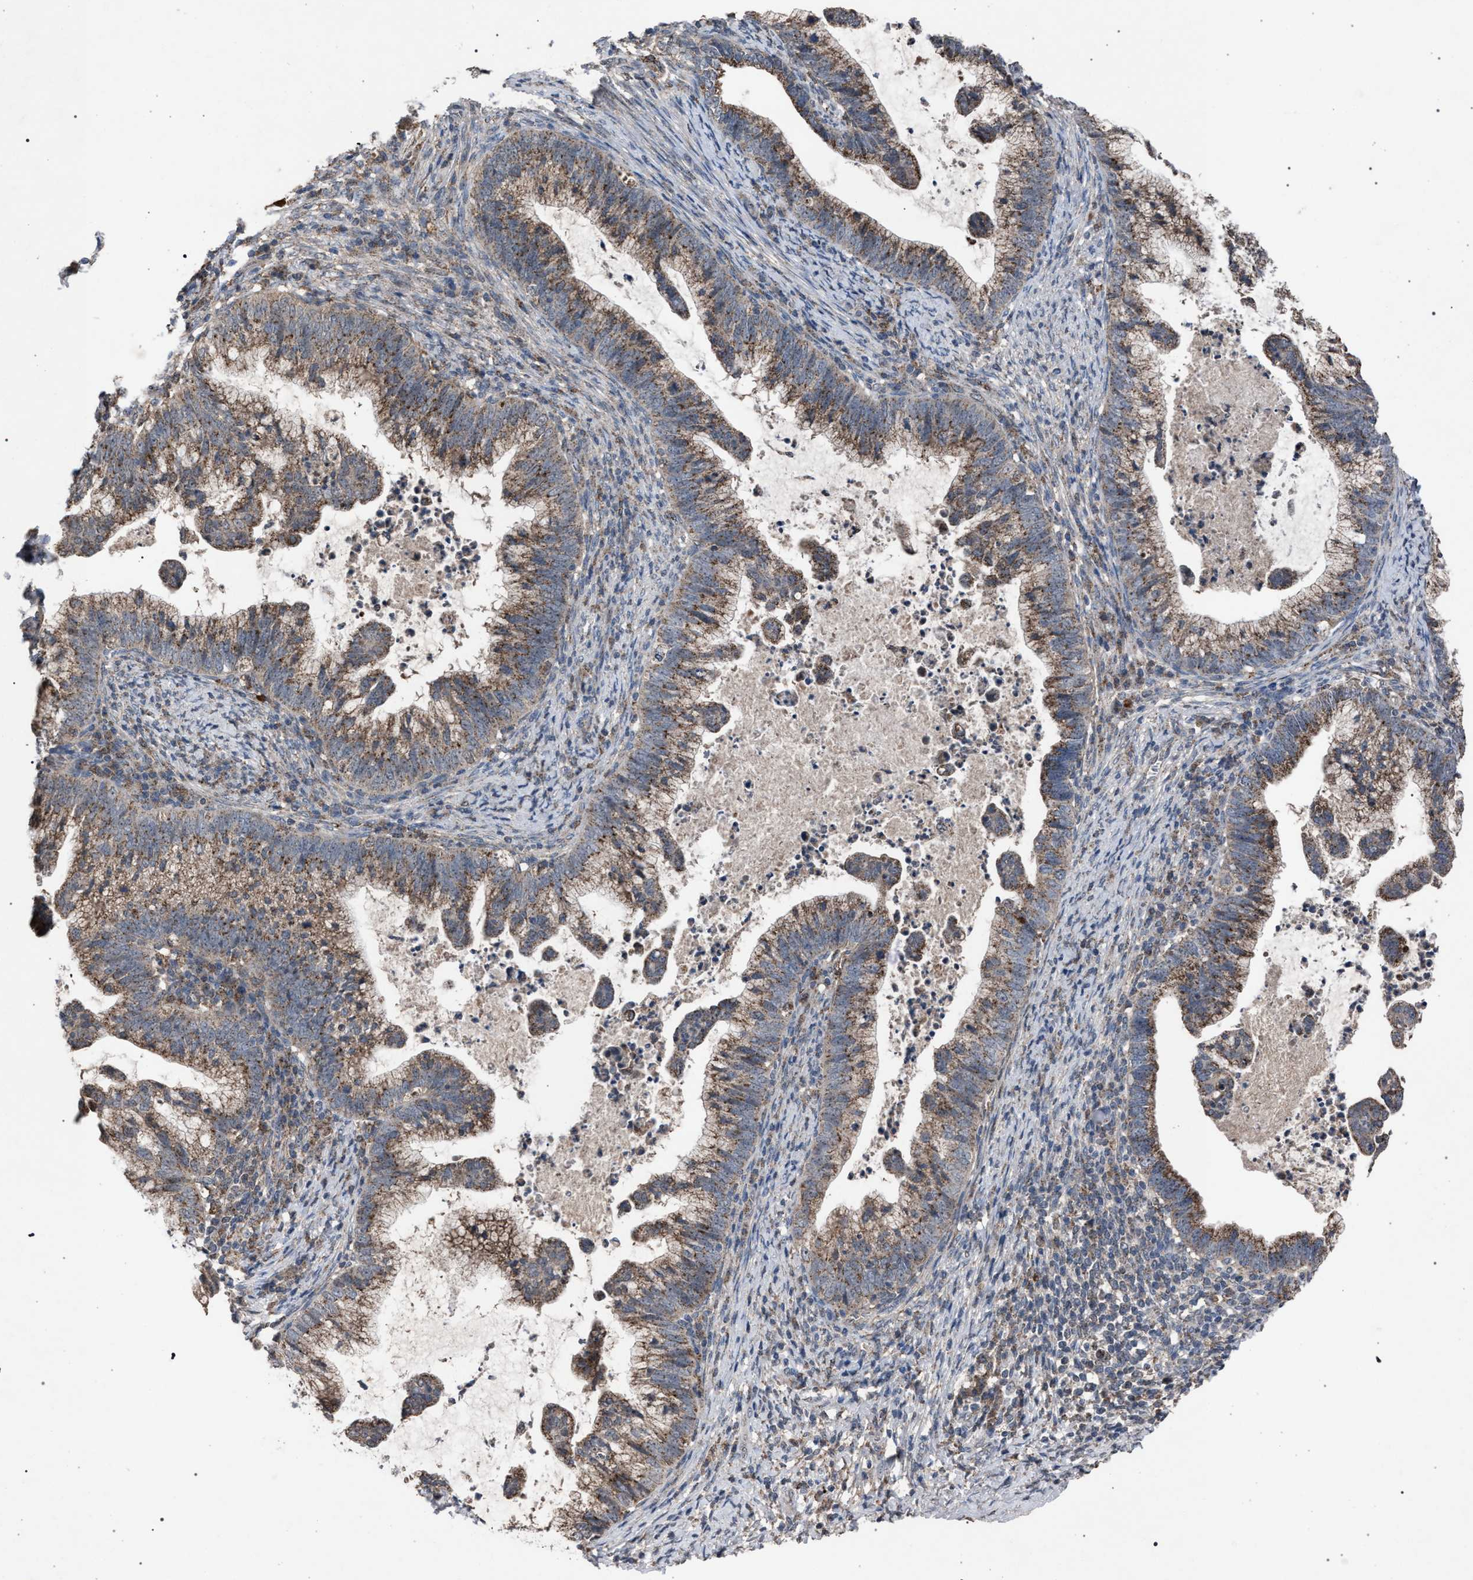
{"staining": {"intensity": "moderate", "quantity": ">75%", "location": "cytoplasmic/membranous"}, "tissue": "cervical cancer", "cell_type": "Tumor cells", "image_type": "cancer", "snomed": [{"axis": "morphology", "description": "Adenocarcinoma, NOS"}, {"axis": "topography", "description": "Cervix"}], "caption": "The histopathology image demonstrates staining of cervical cancer (adenocarcinoma), revealing moderate cytoplasmic/membranous protein staining (brown color) within tumor cells.", "gene": "HSD17B4", "patient": {"sex": "female", "age": 36}}